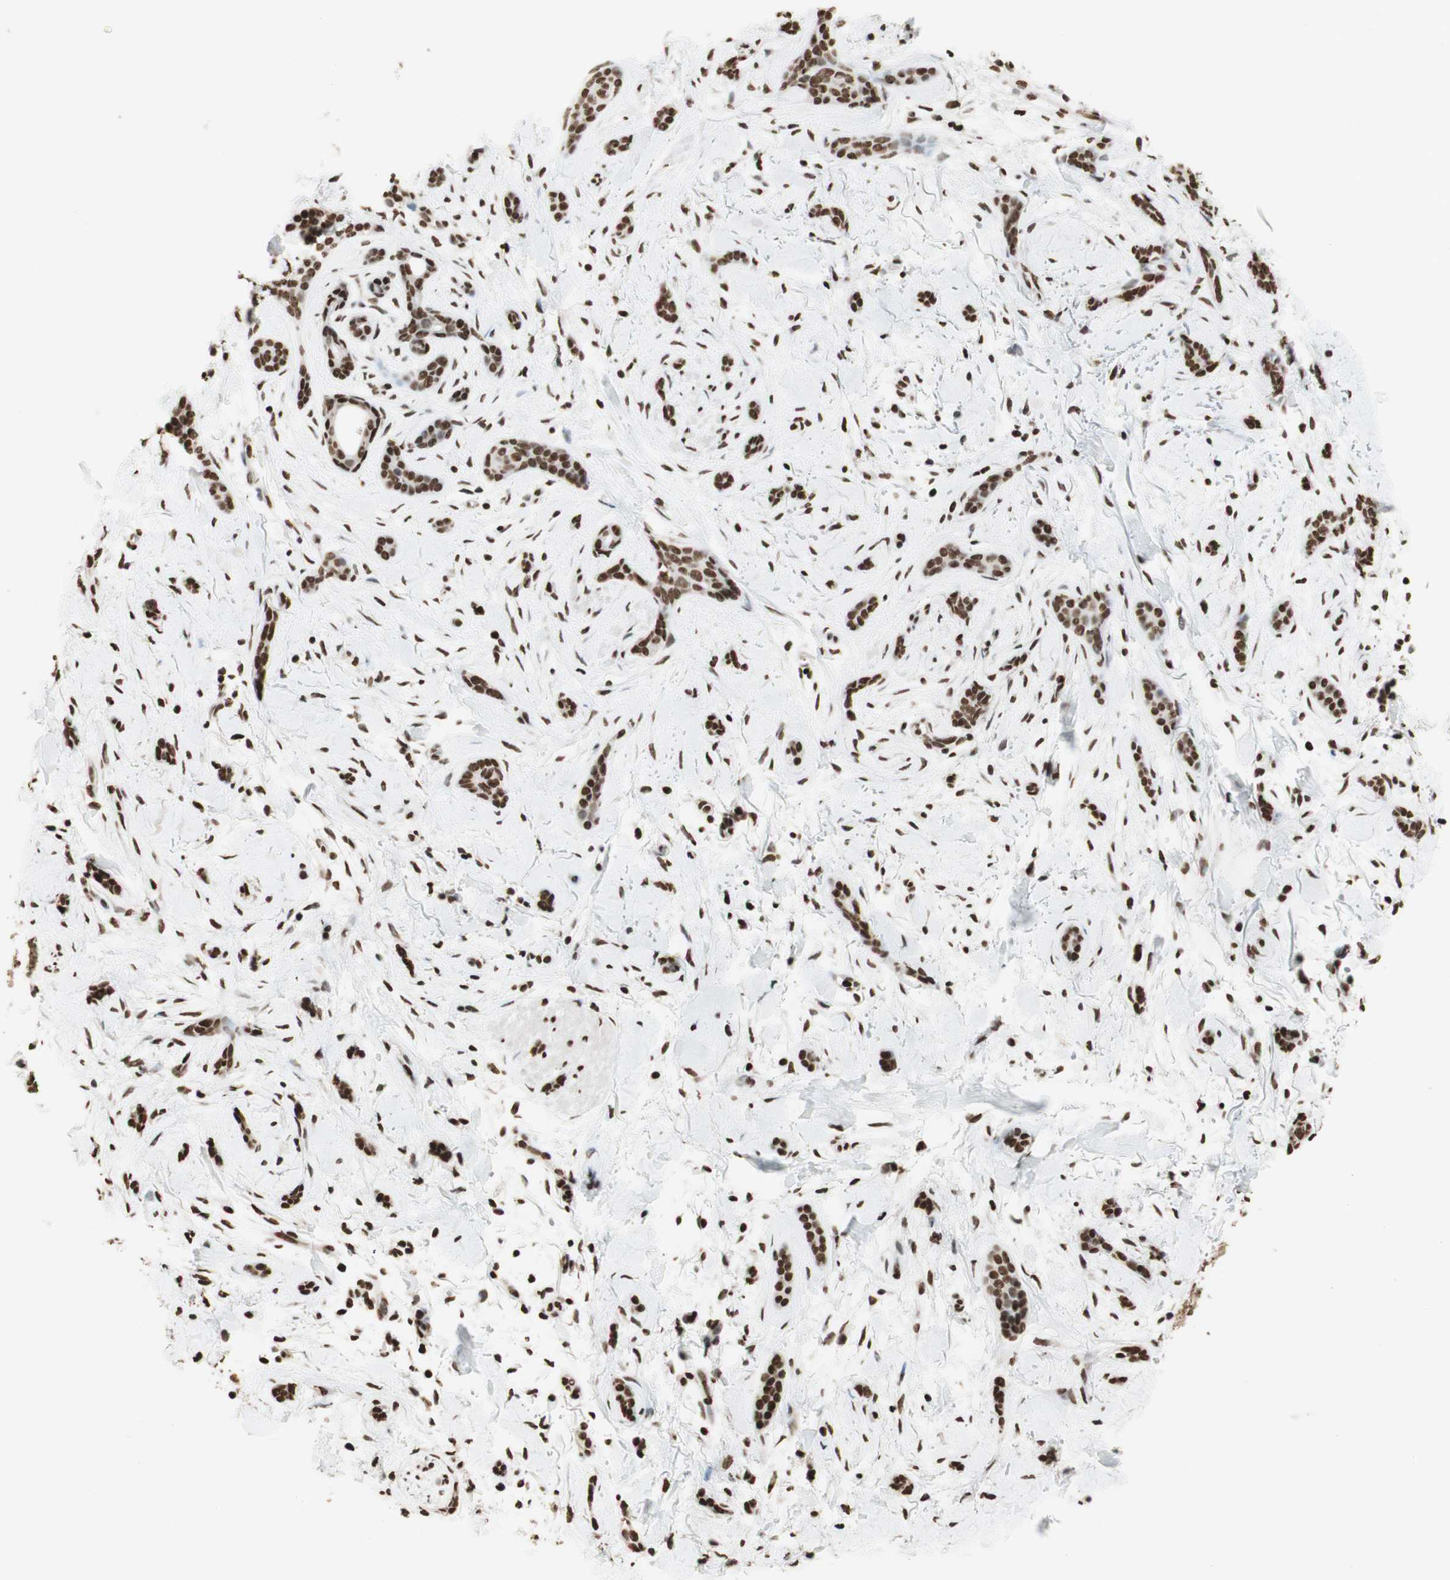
{"staining": {"intensity": "strong", "quantity": ">75%", "location": "nuclear"}, "tissue": "skin cancer", "cell_type": "Tumor cells", "image_type": "cancer", "snomed": [{"axis": "morphology", "description": "Basal cell carcinoma"}, {"axis": "morphology", "description": "Adnexal tumor, benign"}, {"axis": "topography", "description": "Skin"}], "caption": "Skin cancer tissue displays strong nuclear staining in about >75% of tumor cells, visualized by immunohistochemistry.", "gene": "HNRNPA2B1", "patient": {"sex": "female", "age": 42}}